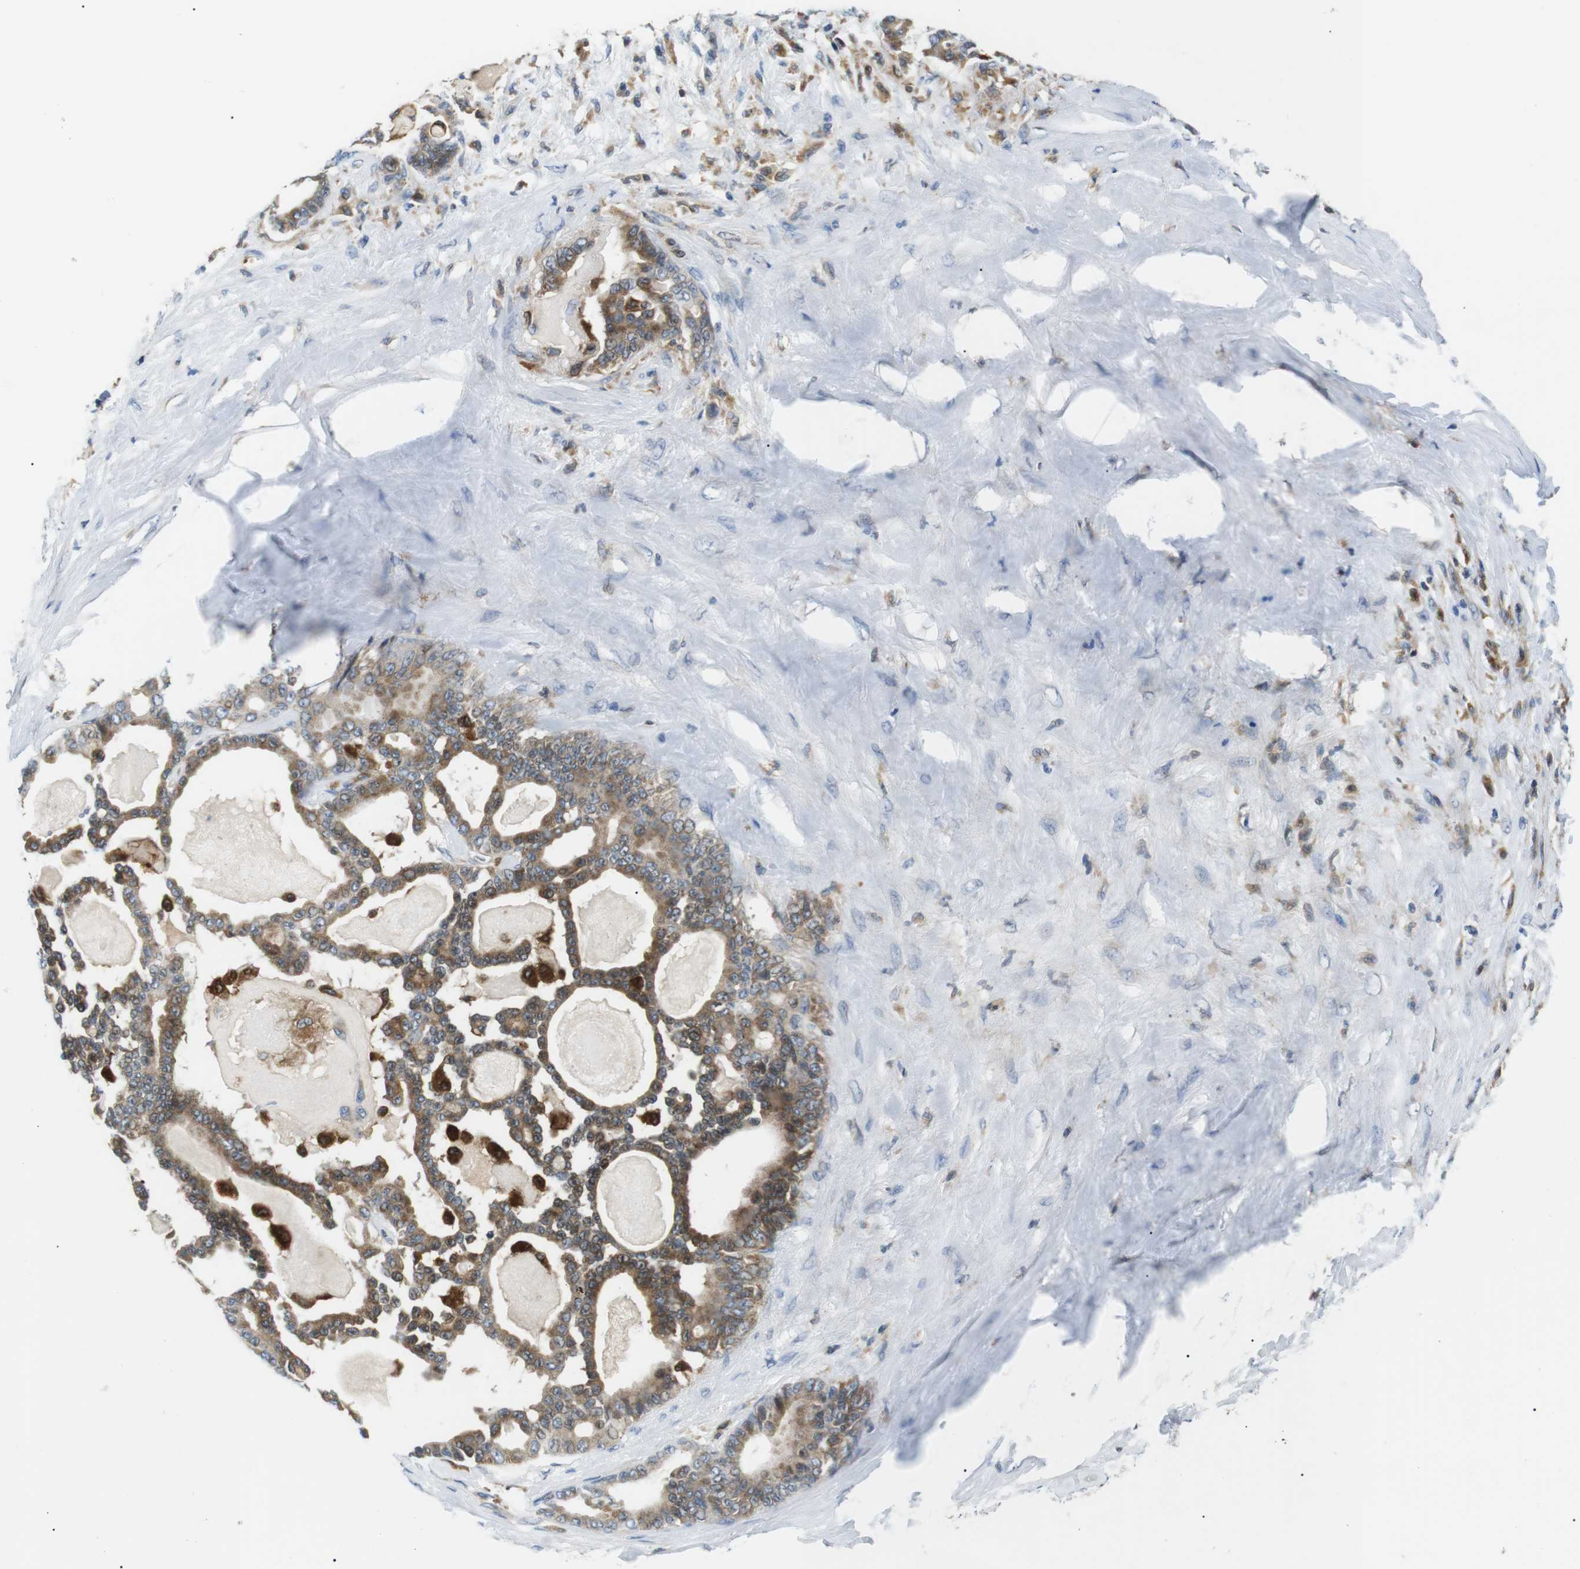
{"staining": {"intensity": "moderate", "quantity": ">75%", "location": "cytoplasmic/membranous"}, "tissue": "pancreatic cancer", "cell_type": "Tumor cells", "image_type": "cancer", "snomed": [{"axis": "morphology", "description": "Adenocarcinoma, NOS"}, {"axis": "topography", "description": "Pancreas"}], "caption": "IHC (DAB (3,3'-diaminobenzidine)) staining of pancreatic adenocarcinoma demonstrates moderate cytoplasmic/membranous protein positivity in about >75% of tumor cells.", "gene": "RAB9A", "patient": {"sex": "male", "age": 63}}